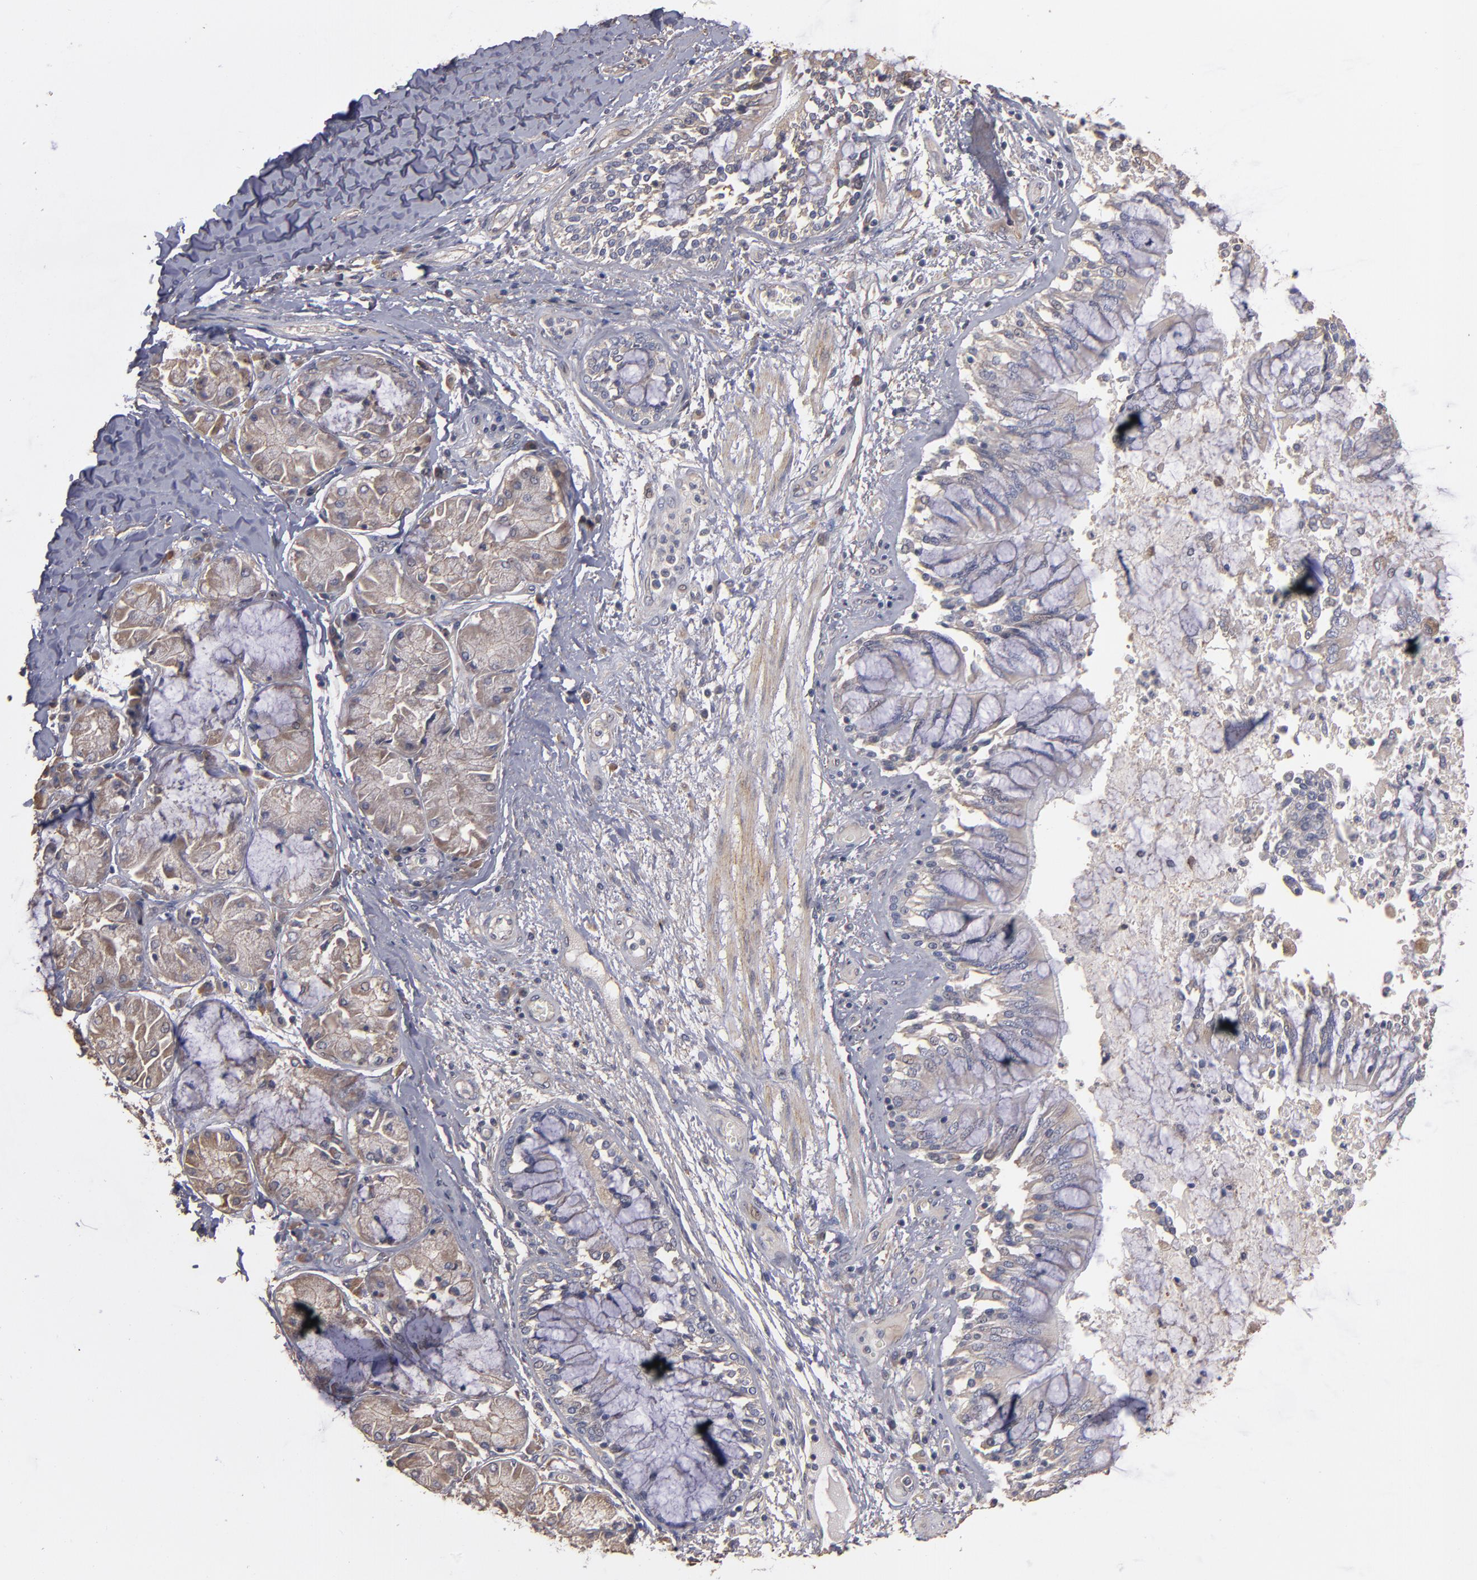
{"staining": {"intensity": "moderate", "quantity": ">75%", "location": "cytoplasmic/membranous"}, "tissue": "bronchus", "cell_type": "Respiratory epithelial cells", "image_type": "normal", "snomed": [{"axis": "morphology", "description": "Normal tissue, NOS"}, {"axis": "topography", "description": "Cartilage tissue"}, {"axis": "topography", "description": "Bronchus"}, {"axis": "topography", "description": "Lung"}], "caption": "An immunohistochemistry (IHC) histopathology image of unremarkable tissue is shown. Protein staining in brown labels moderate cytoplasmic/membranous positivity in bronchus within respiratory epithelial cells.", "gene": "DMD", "patient": {"sex": "female", "age": 49}}